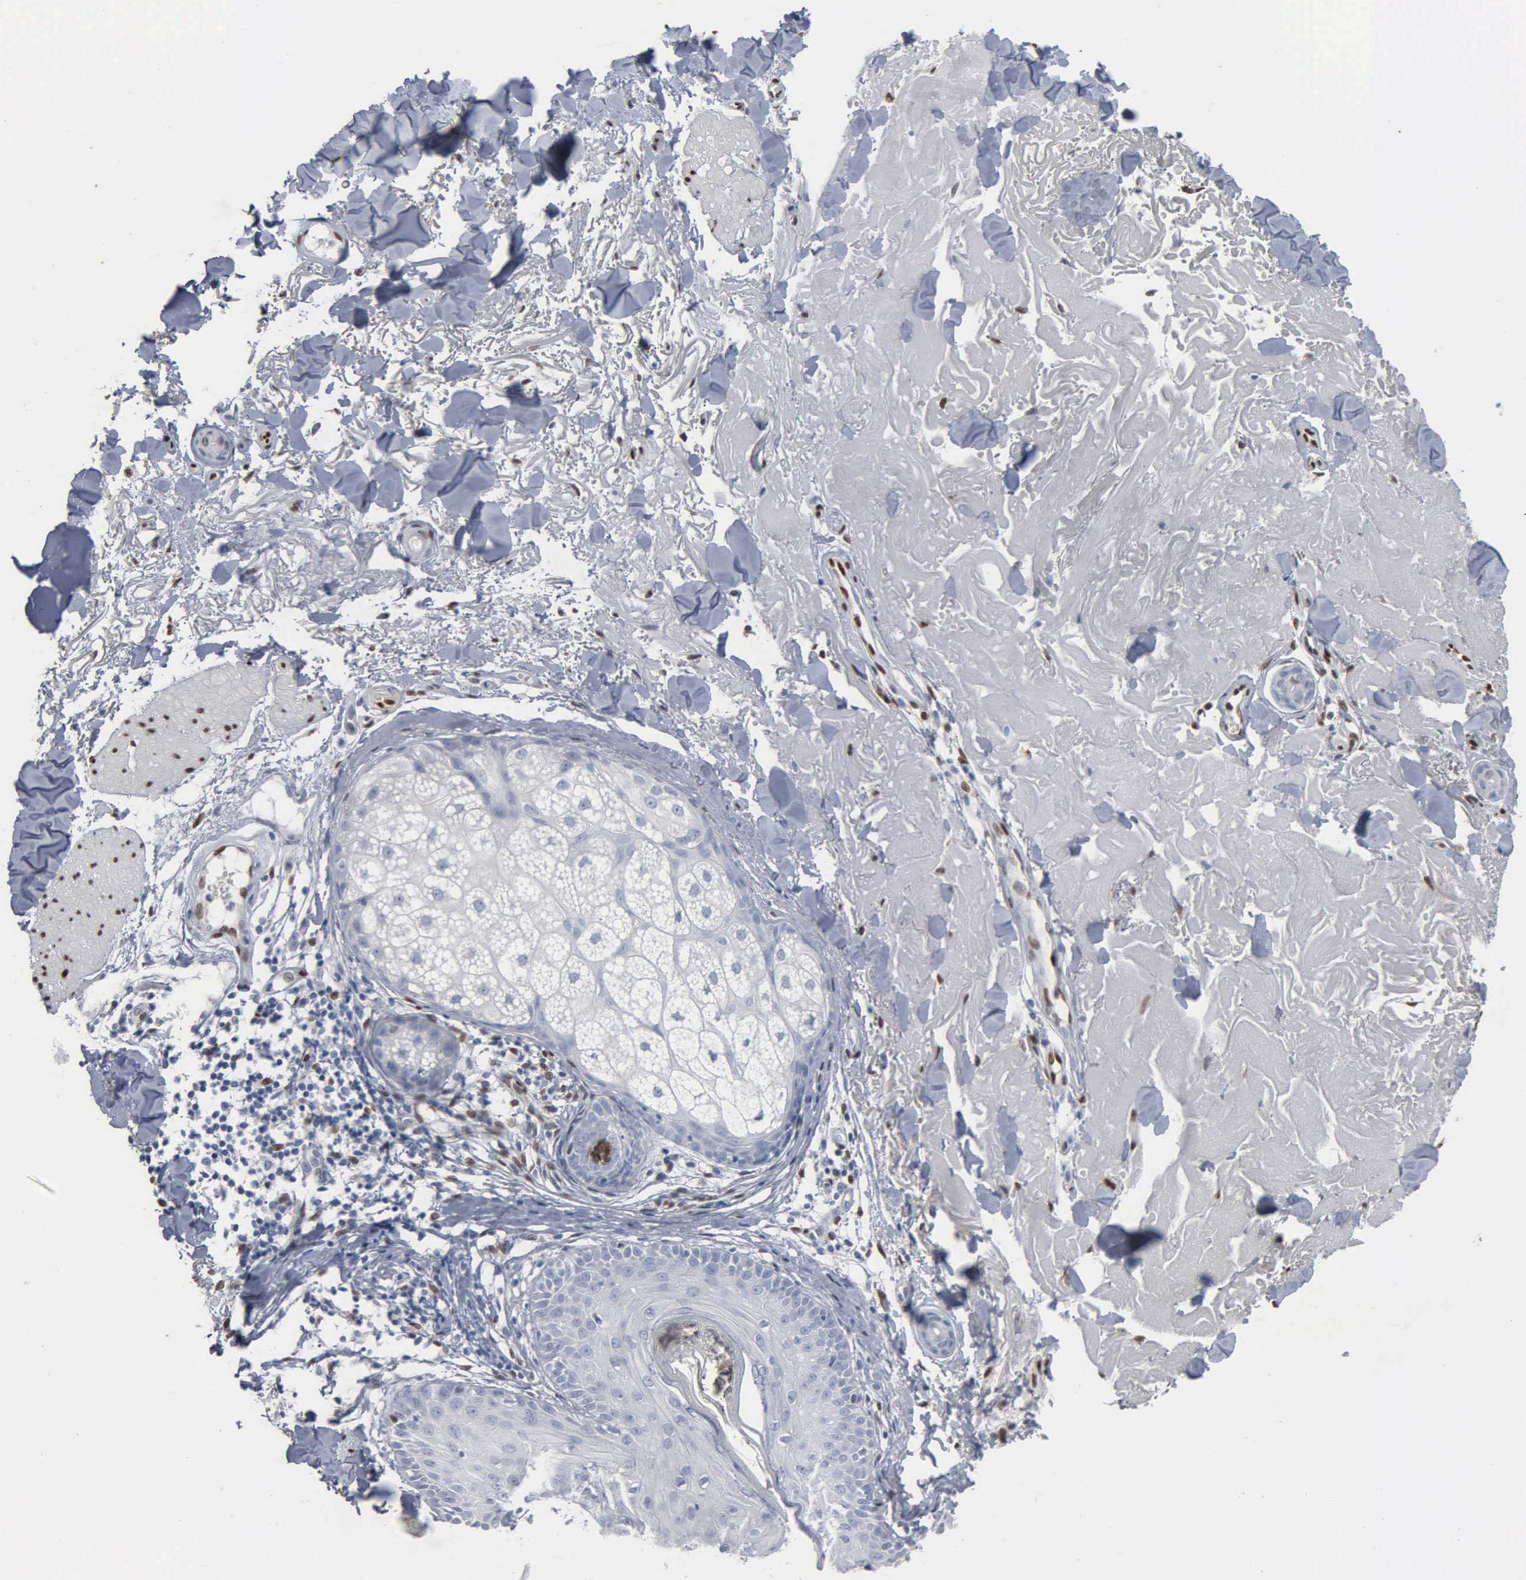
{"staining": {"intensity": "moderate", "quantity": ">75%", "location": "nuclear"}, "tissue": "skin", "cell_type": "Fibroblasts", "image_type": "normal", "snomed": [{"axis": "morphology", "description": "Normal tissue, NOS"}, {"axis": "topography", "description": "Skin"}], "caption": "A micrograph showing moderate nuclear positivity in about >75% of fibroblasts in normal skin, as visualized by brown immunohistochemical staining.", "gene": "FGF2", "patient": {"sex": "male", "age": 86}}